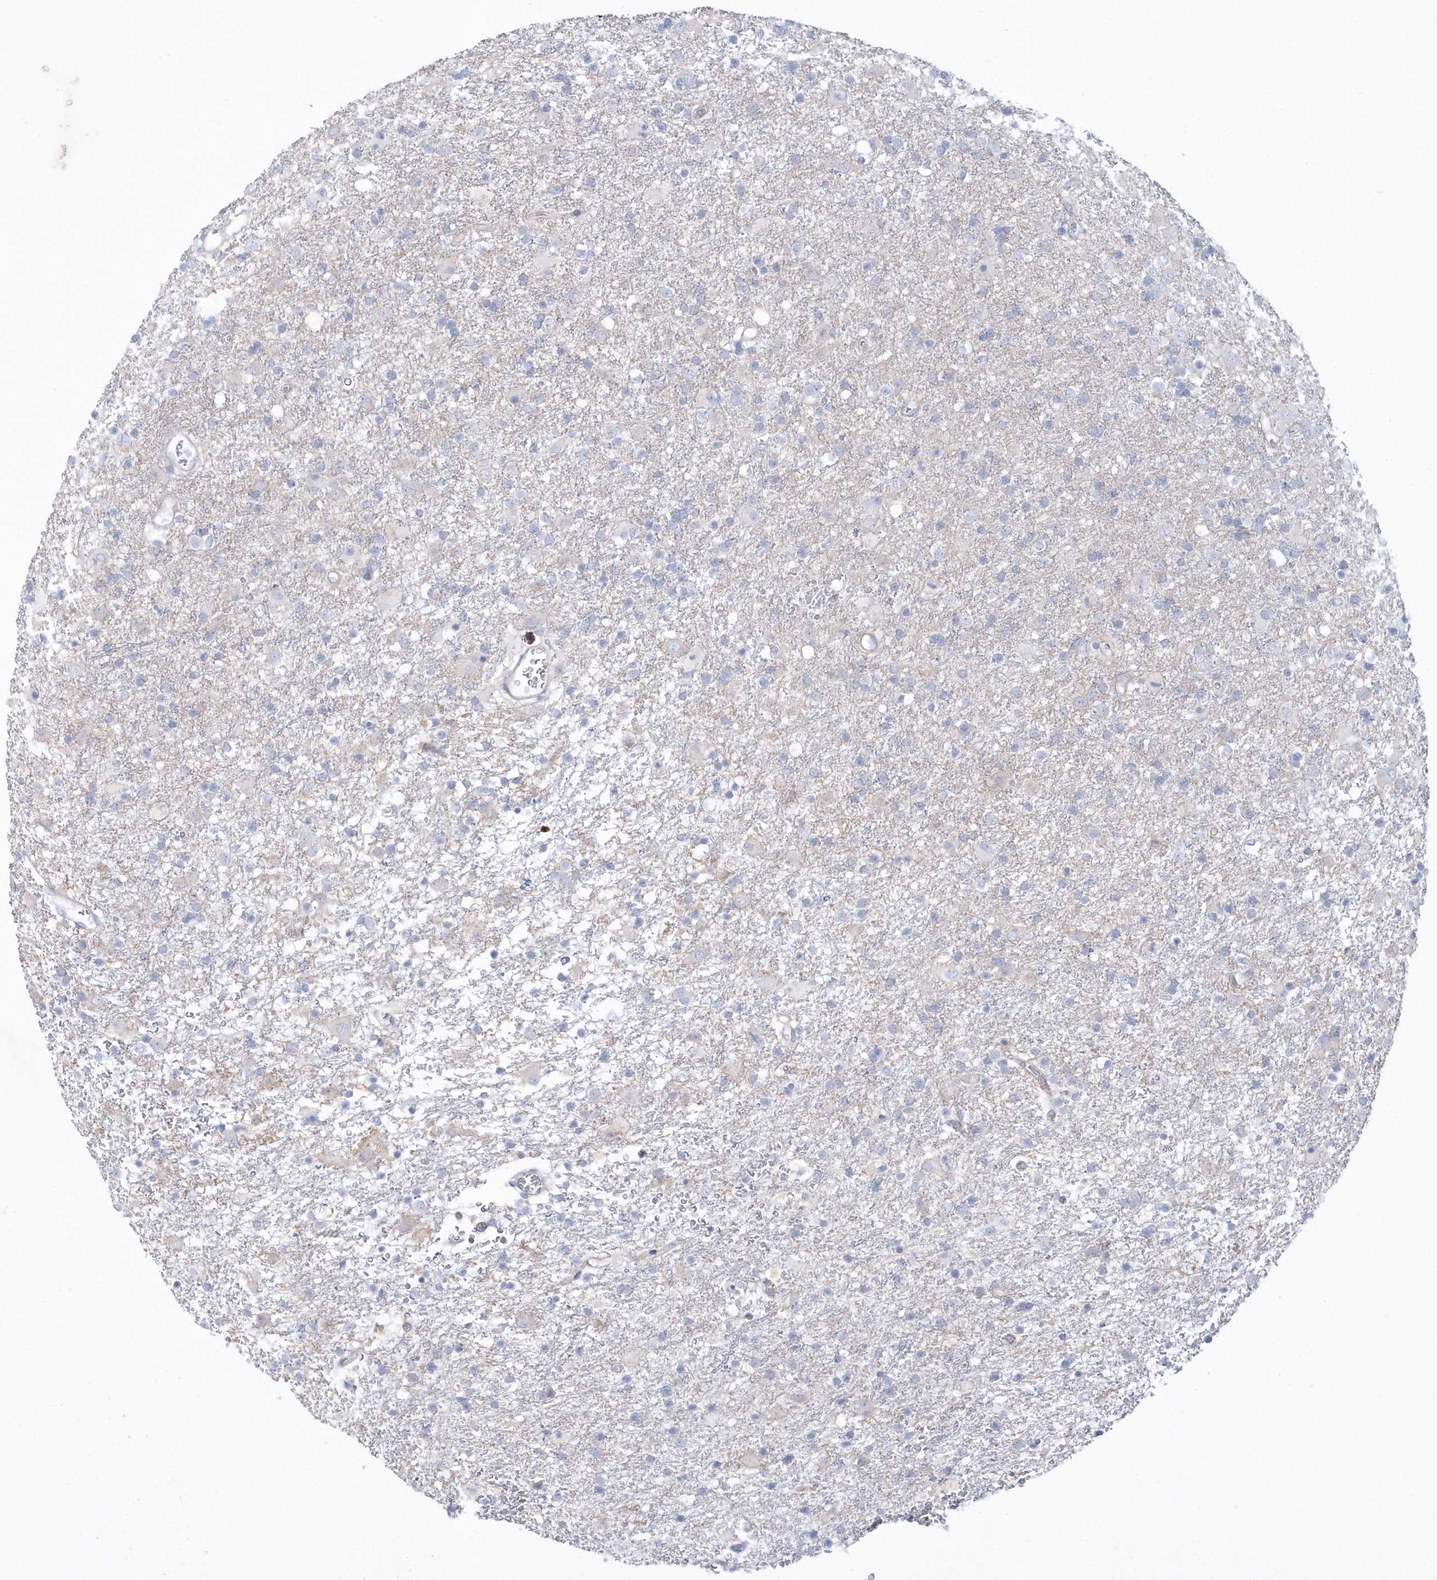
{"staining": {"intensity": "negative", "quantity": "none", "location": "none"}, "tissue": "glioma", "cell_type": "Tumor cells", "image_type": "cancer", "snomed": [{"axis": "morphology", "description": "Glioma, malignant, Low grade"}, {"axis": "topography", "description": "Brain"}], "caption": "Protein analysis of glioma exhibits no significant staining in tumor cells.", "gene": "TMCO6", "patient": {"sex": "male", "age": 65}}